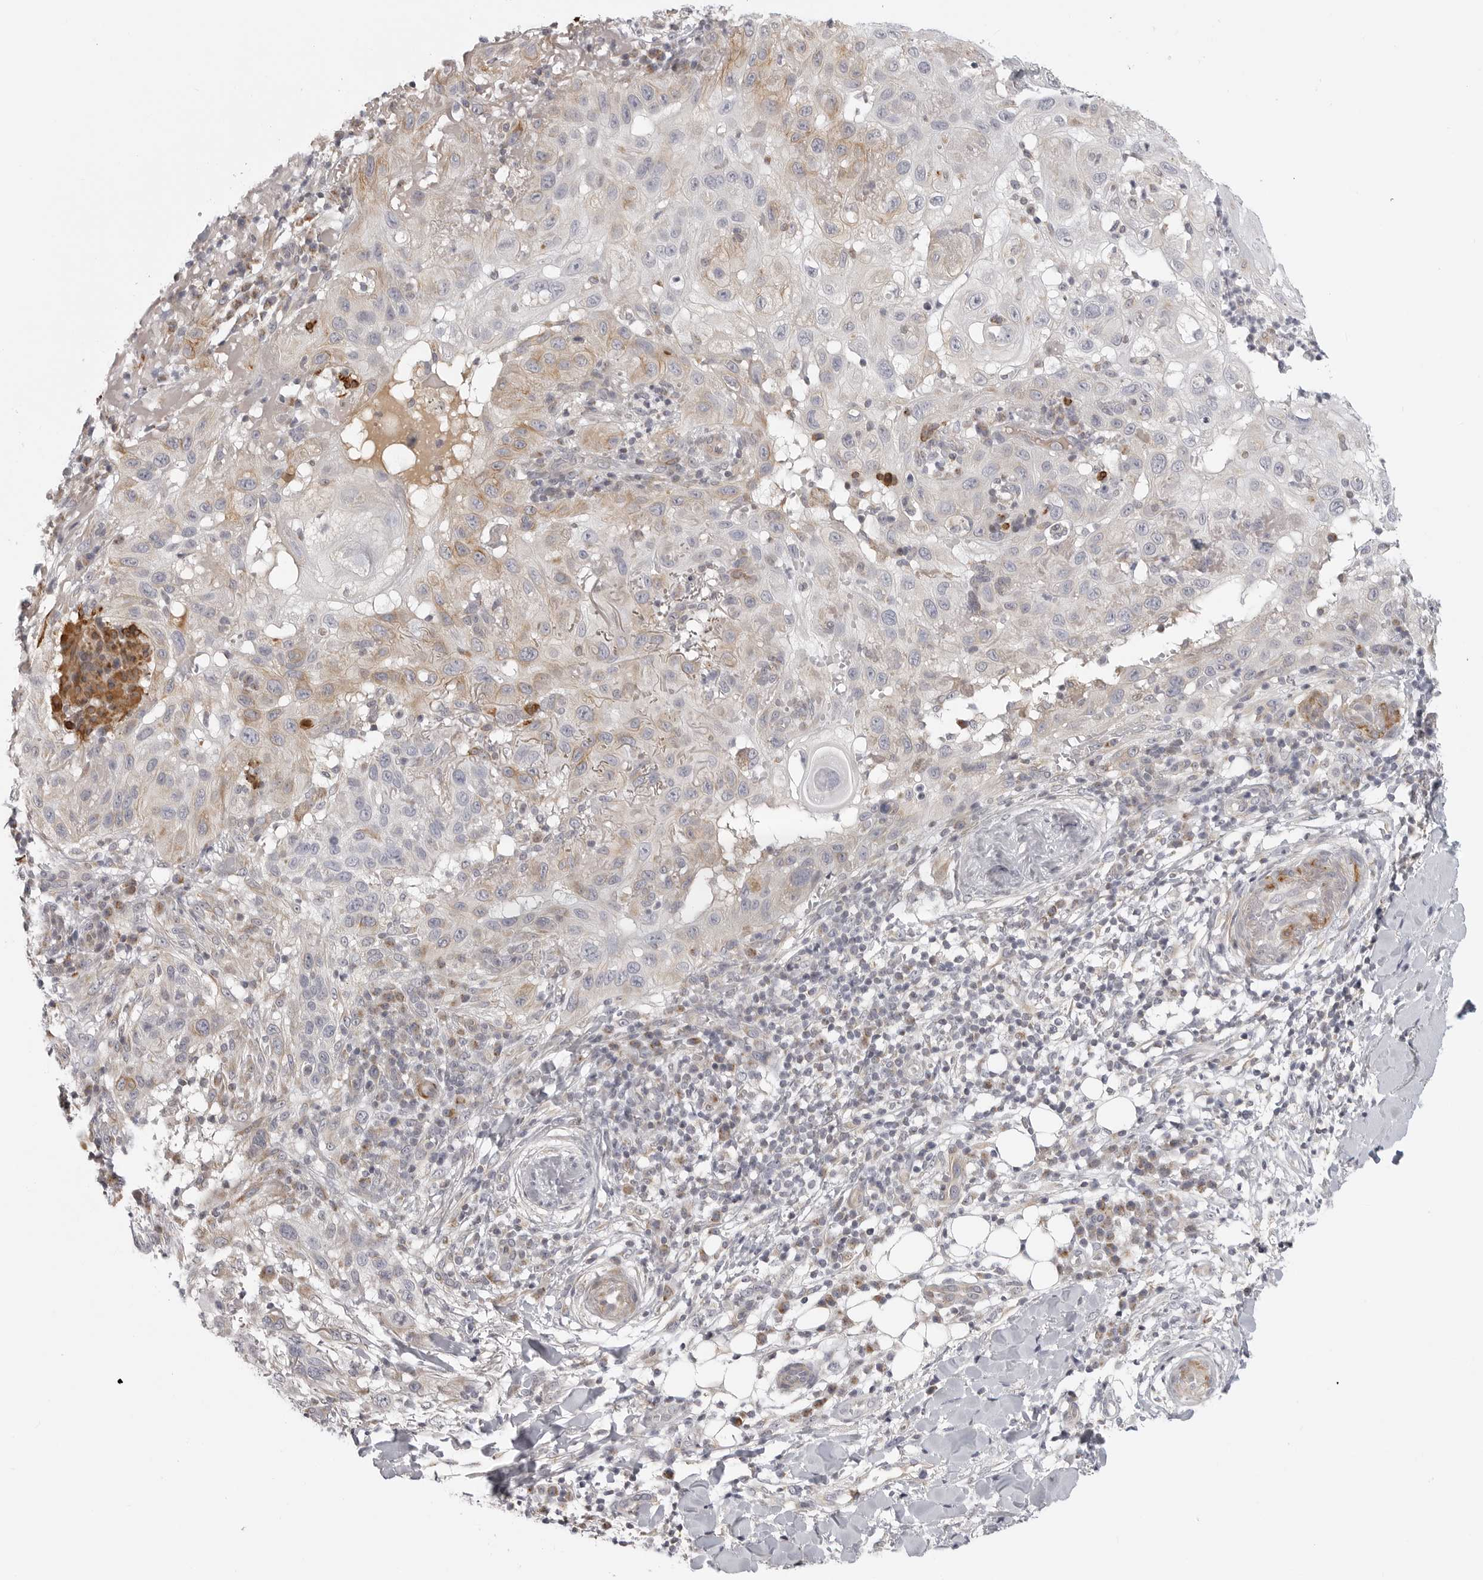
{"staining": {"intensity": "weak", "quantity": "<25%", "location": "cytoplasmic/membranous"}, "tissue": "skin cancer", "cell_type": "Tumor cells", "image_type": "cancer", "snomed": [{"axis": "morphology", "description": "Normal tissue, NOS"}, {"axis": "morphology", "description": "Squamous cell carcinoma, NOS"}, {"axis": "topography", "description": "Skin"}], "caption": "A high-resolution image shows immunohistochemistry staining of skin squamous cell carcinoma, which demonstrates no significant staining in tumor cells.", "gene": "MAP7D1", "patient": {"sex": "female", "age": 96}}